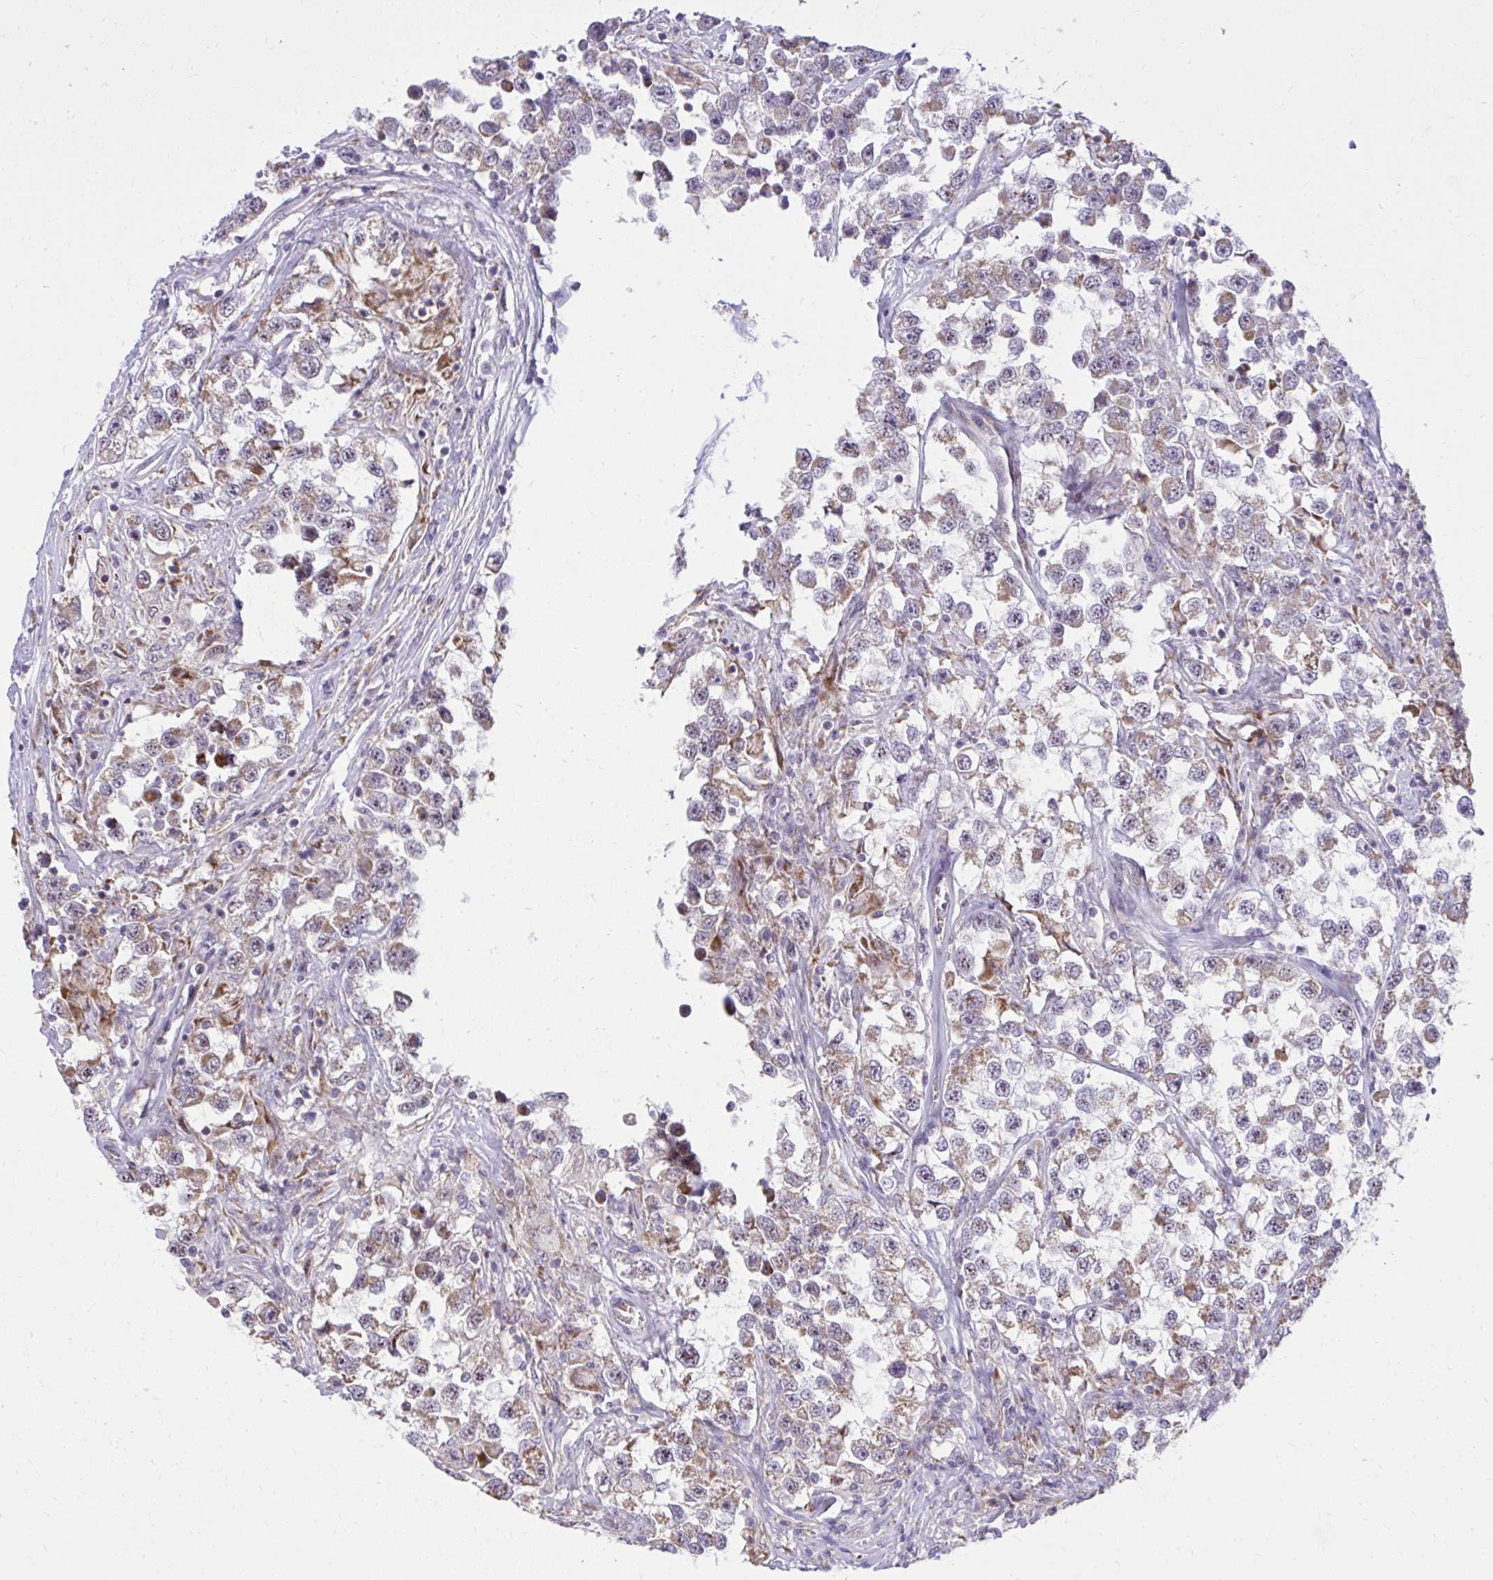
{"staining": {"intensity": "weak", "quantity": "25%-75%", "location": "cytoplasmic/membranous"}, "tissue": "testis cancer", "cell_type": "Tumor cells", "image_type": "cancer", "snomed": [{"axis": "morphology", "description": "Seminoma, NOS"}, {"axis": "topography", "description": "Testis"}], "caption": "Protein staining of seminoma (testis) tissue displays weak cytoplasmic/membranous staining in about 25%-75% of tumor cells.", "gene": "GPRIN3", "patient": {"sex": "male", "age": 46}}